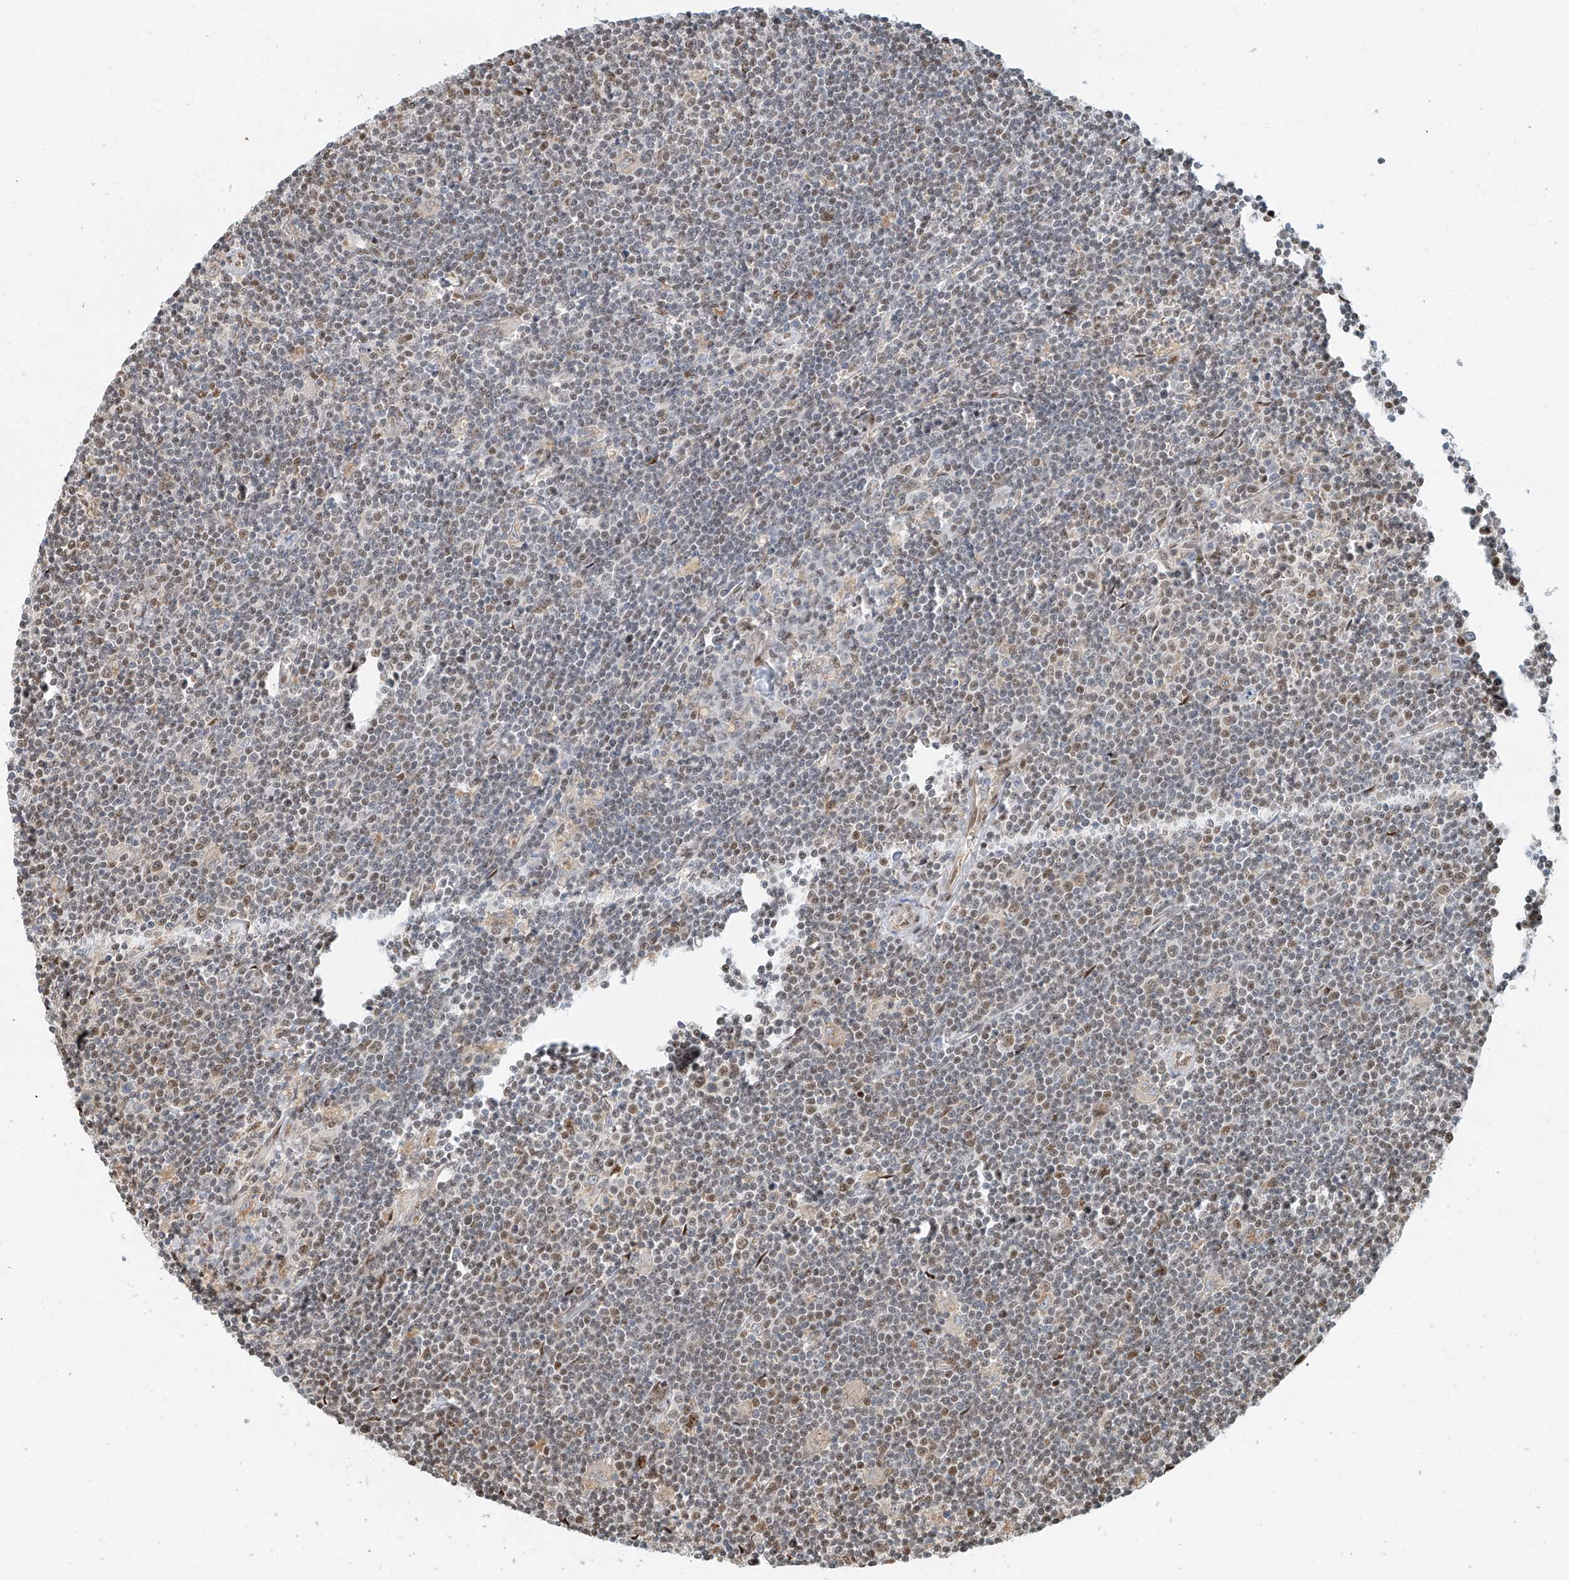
{"staining": {"intensity": "weak", "quantity": "25%-75%", "location": "nuclear"}, "tissue": "lymphoma", "cell_type": "Tumor cells", "image_type": "cancer", "snomed": [{"axis": "morphology", "description": "Malignant lymphoma, non-Hodgkin's type, Low grade"}, {"axis": "topography", "description": "Spleen"}], "caption": "Low-grade malignant lymphoma, non-Hodgkin's type tissue demonstrates weak nuclear positivity in approximately 25%-75% of tumor cells, visualized by immunohistochemistry.", "gene": "ZNF514", "patient": {"sex": "male", "age": 76}}